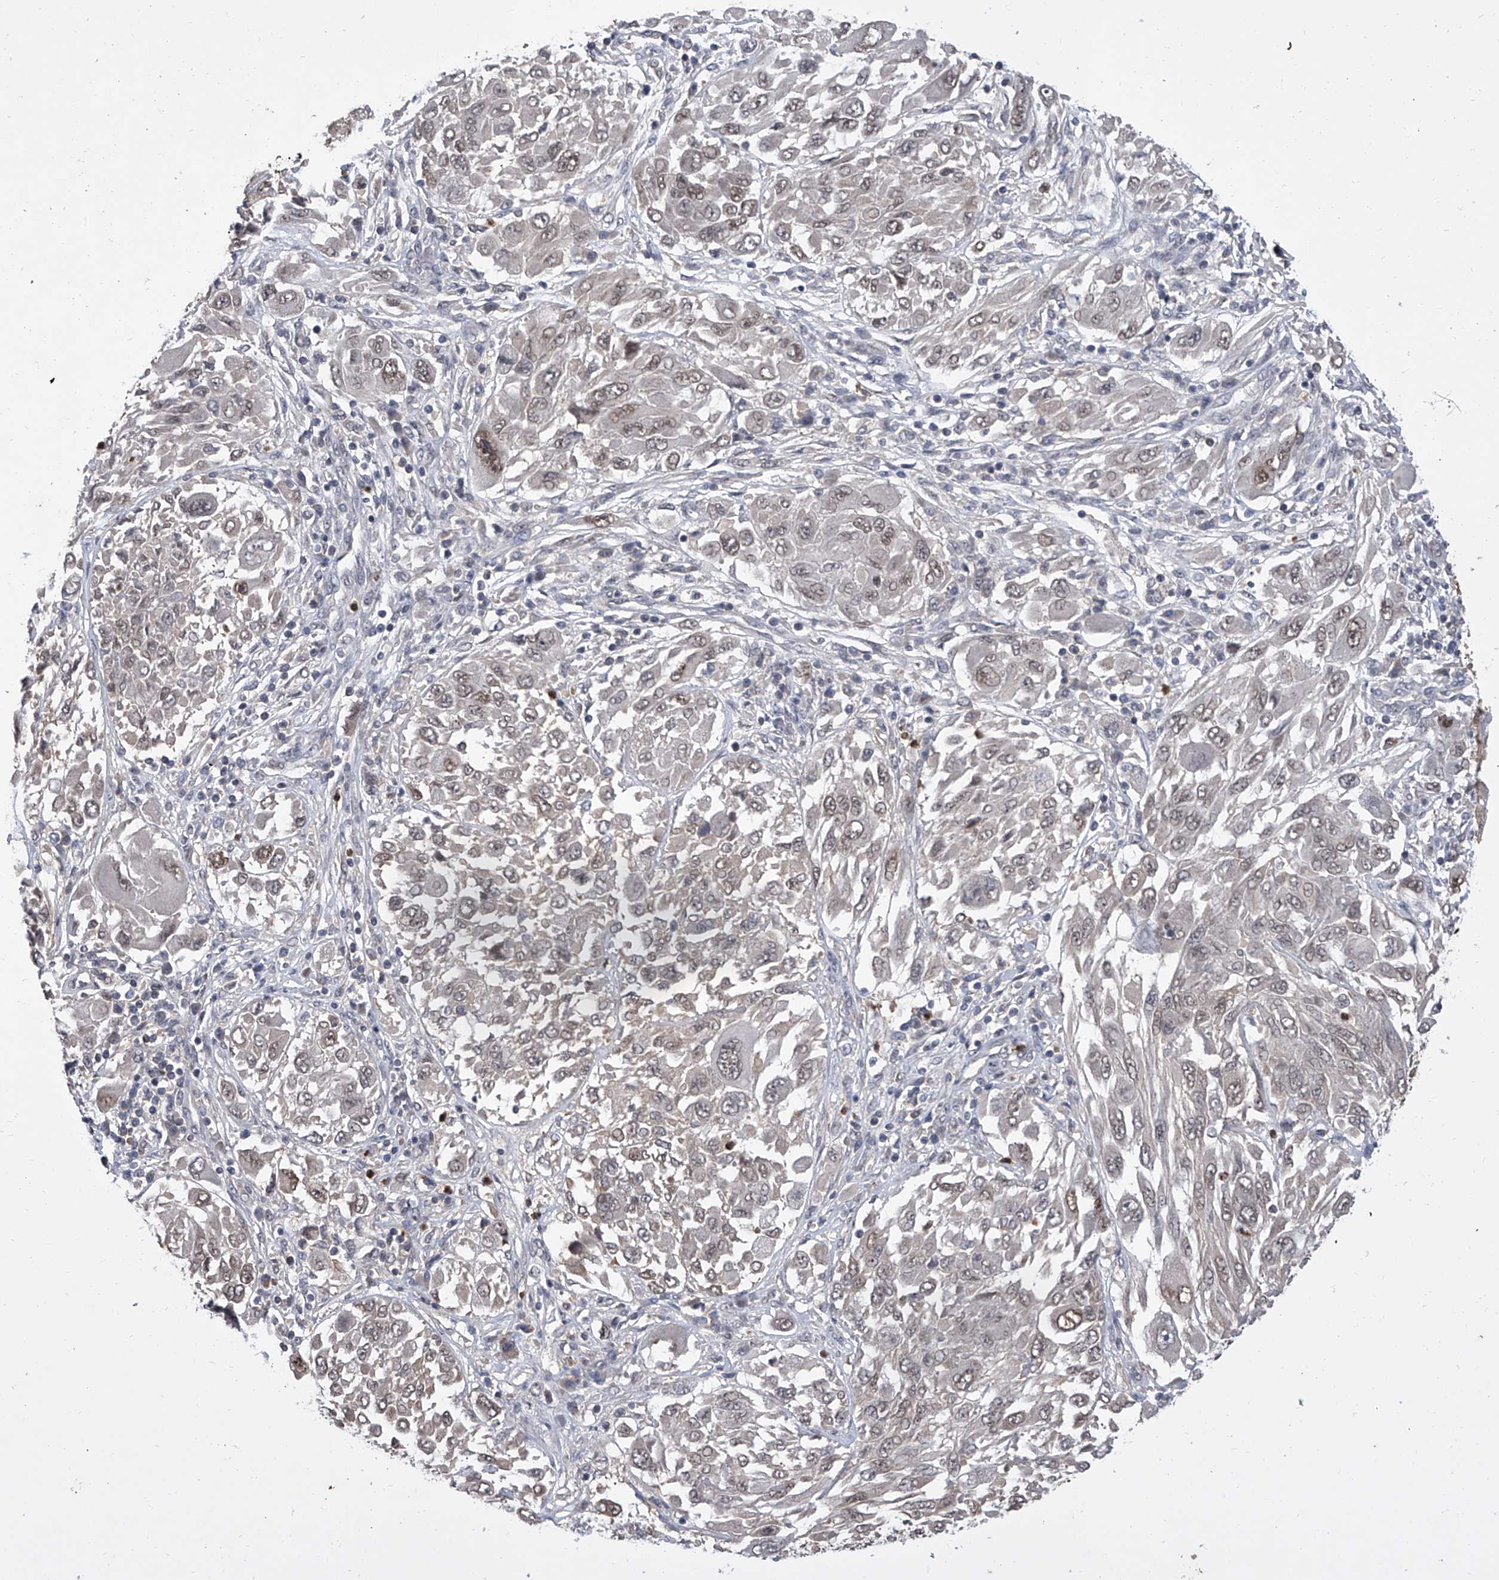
{"staining": {"intensity": "moderate", "quantity": "<25%", "location": "nuclear"}, "tissue": "melanoma", "cell_type": "Tumor cells", "image_type": "cancer", "snomed": [{"axis": "morphology", "description": "Malignant melanoma, NOS"}, {"axis": "topography", "description": "Skin"}], "caption": "This photomicrograph shows immunohistochemistry (IHC) staining of malignant melanoma, with low moderate nuclear staining in approximately <25% of tumor cells.", "gene": "BHLHE23", "patient": {"sex": "female", "age": 91}}